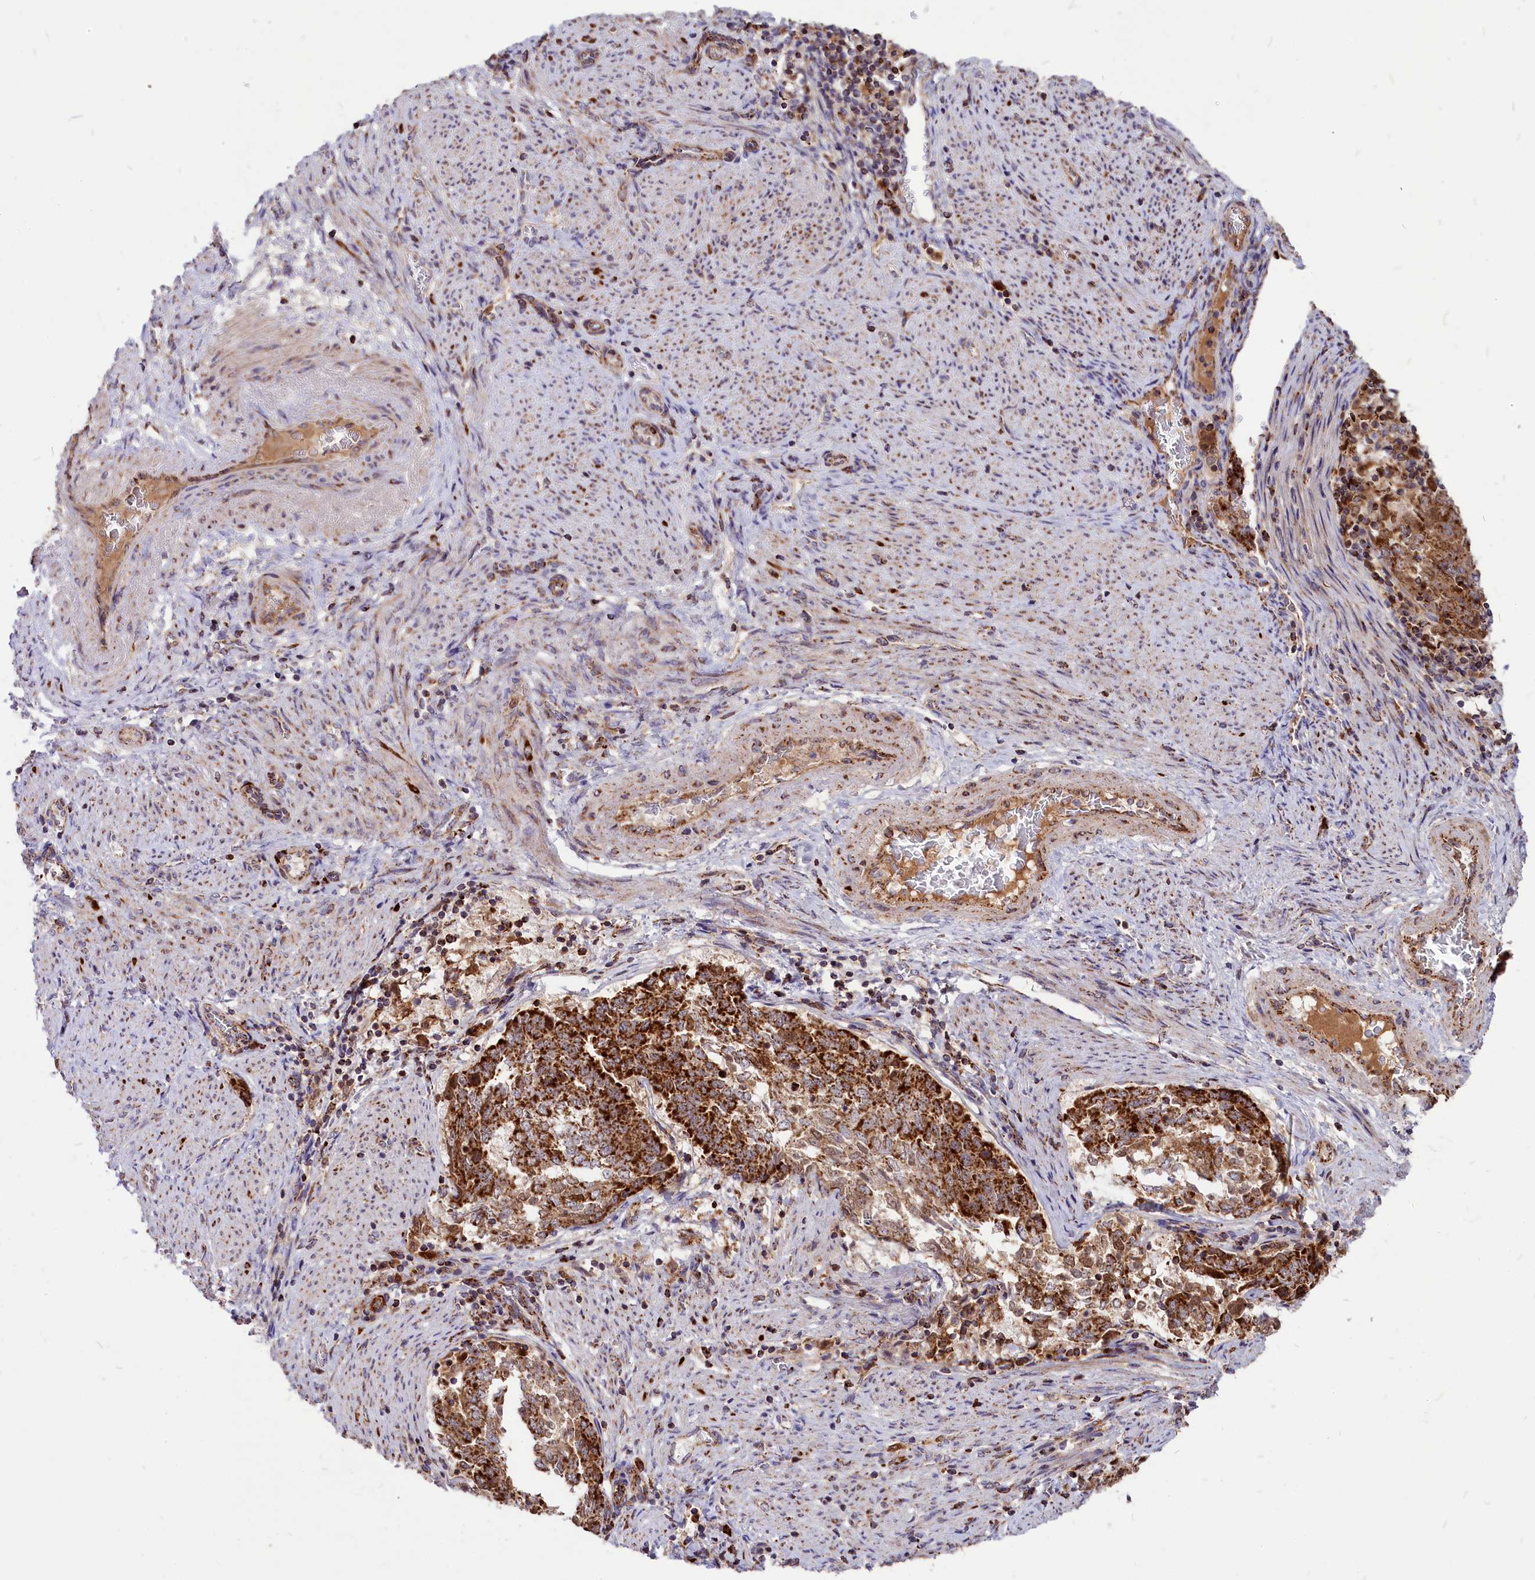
{"staining": {"intensity": "strong", "quantity": ">75%", "location": "cytoplasmic/membranous"}, "tissue": "endometrial cancer", "cell_type": "Tumor cells", "image_type": "cancer", "snomed": [{"axis": "morphology", "description": "Adenocarcinoma, NOS"}, {"axis": "topography", "description": "Endometrium"}], "caption": "There is high levels of strong cytoplasmic/membranous expression in tumor cells of adenocarcinoma (endometrial), as demonstrated by immunohistochemical staining (brown color).", "gene": "COX17", "patient": {"sex": "female", "age": 80}}